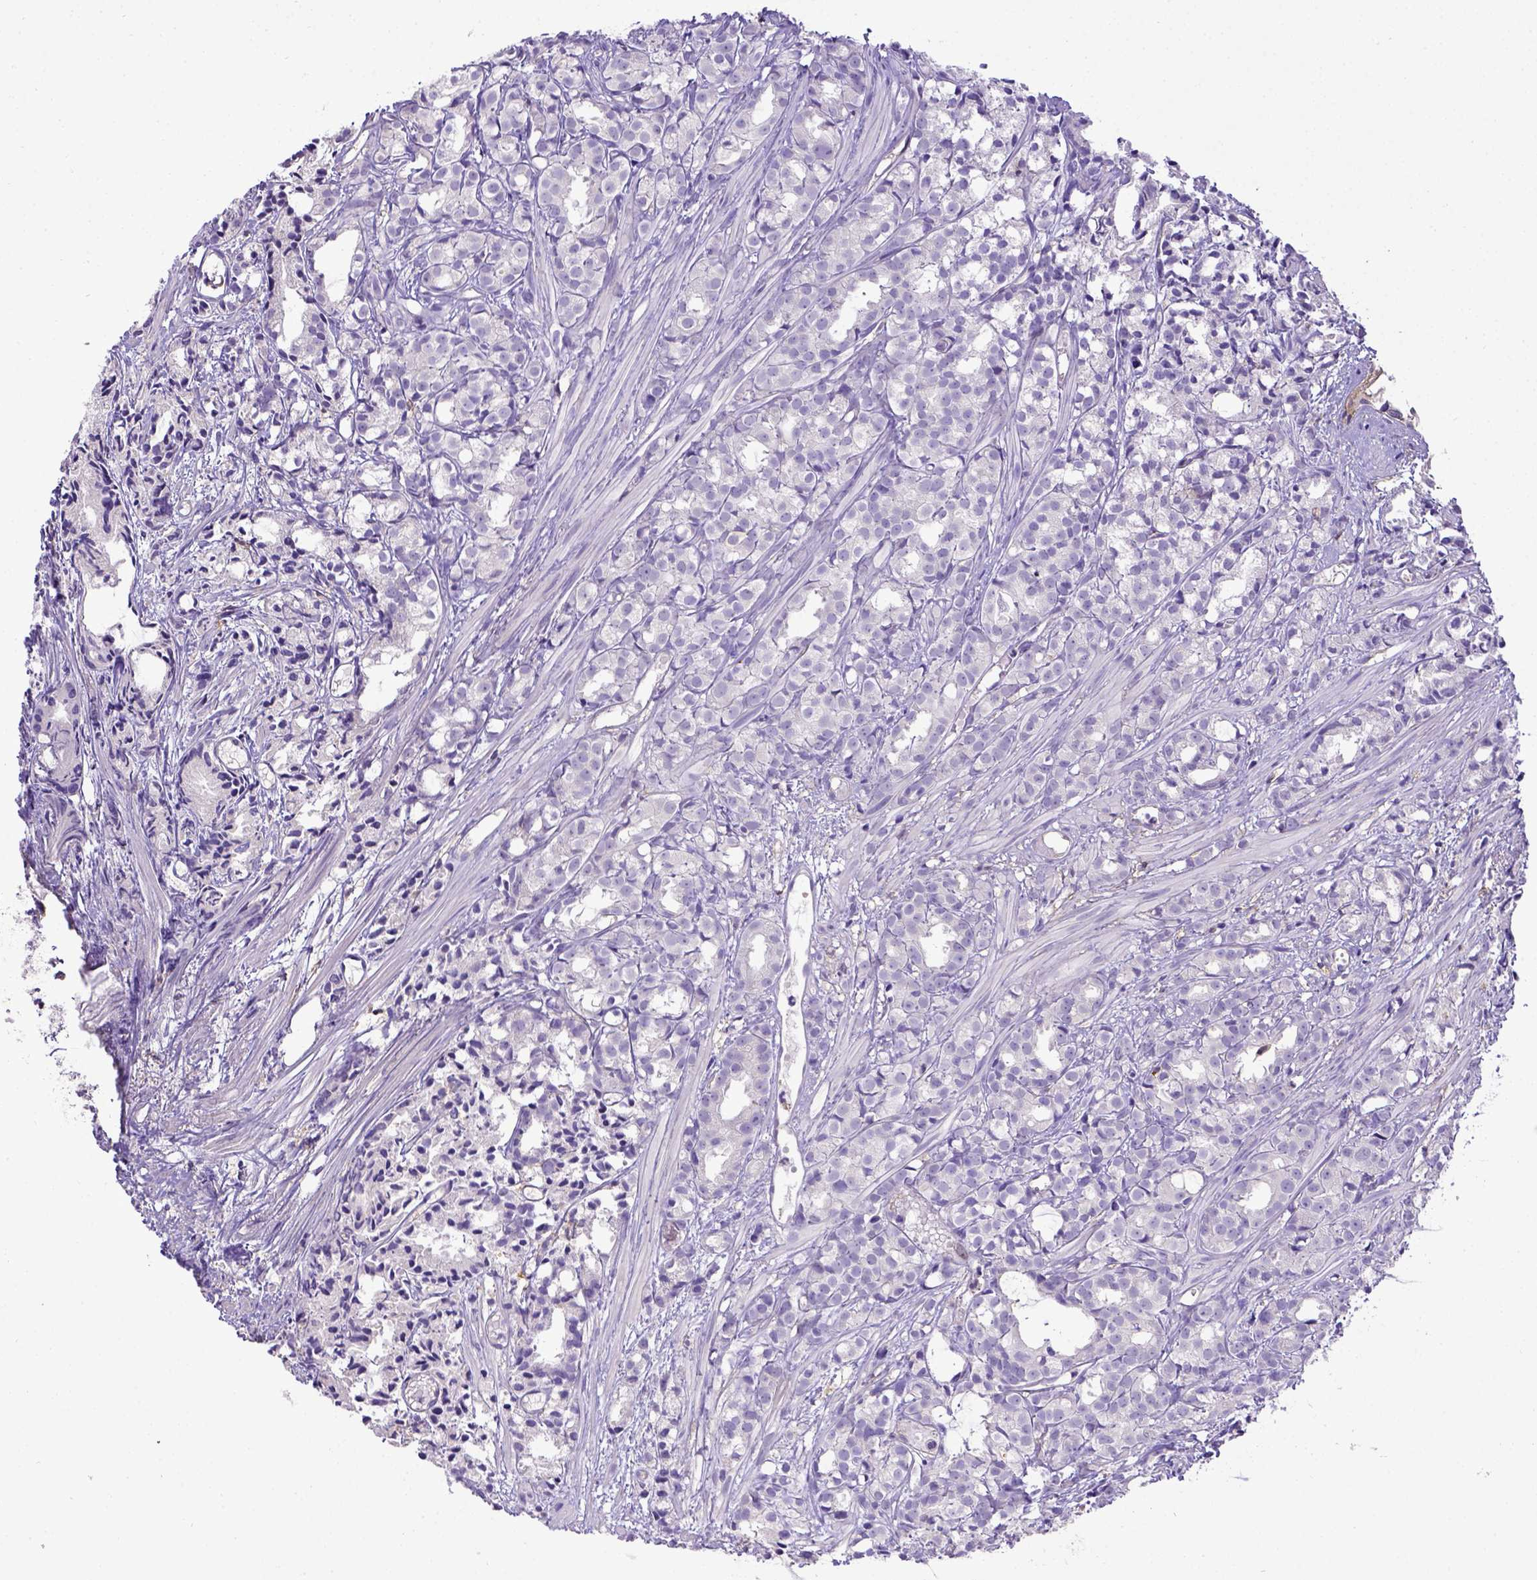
{"staining": {"intensity": "negative", "quantity": "none", "location": "none"}, "tissue": "prostate cancer", "cell_type": "Tumor cells", "image_type": "cancer", "snomed": [{"axis": "morphology", "description": "Adenocarcinoma, High grade"}, {"axis": "topography", "description": "Prostate"}], "caption": "Immunohistochemical staining of human prostate high-grade adenocarcinoma displays no significant staining in tumor cells. The staining was performed using DAB to visualize the protein expression in brown, while the nuclei were stained in blue with hematoxylin (Magnification: 20x).", "gene": "CD40", "patient": {"sex": "male", "age": 79}}